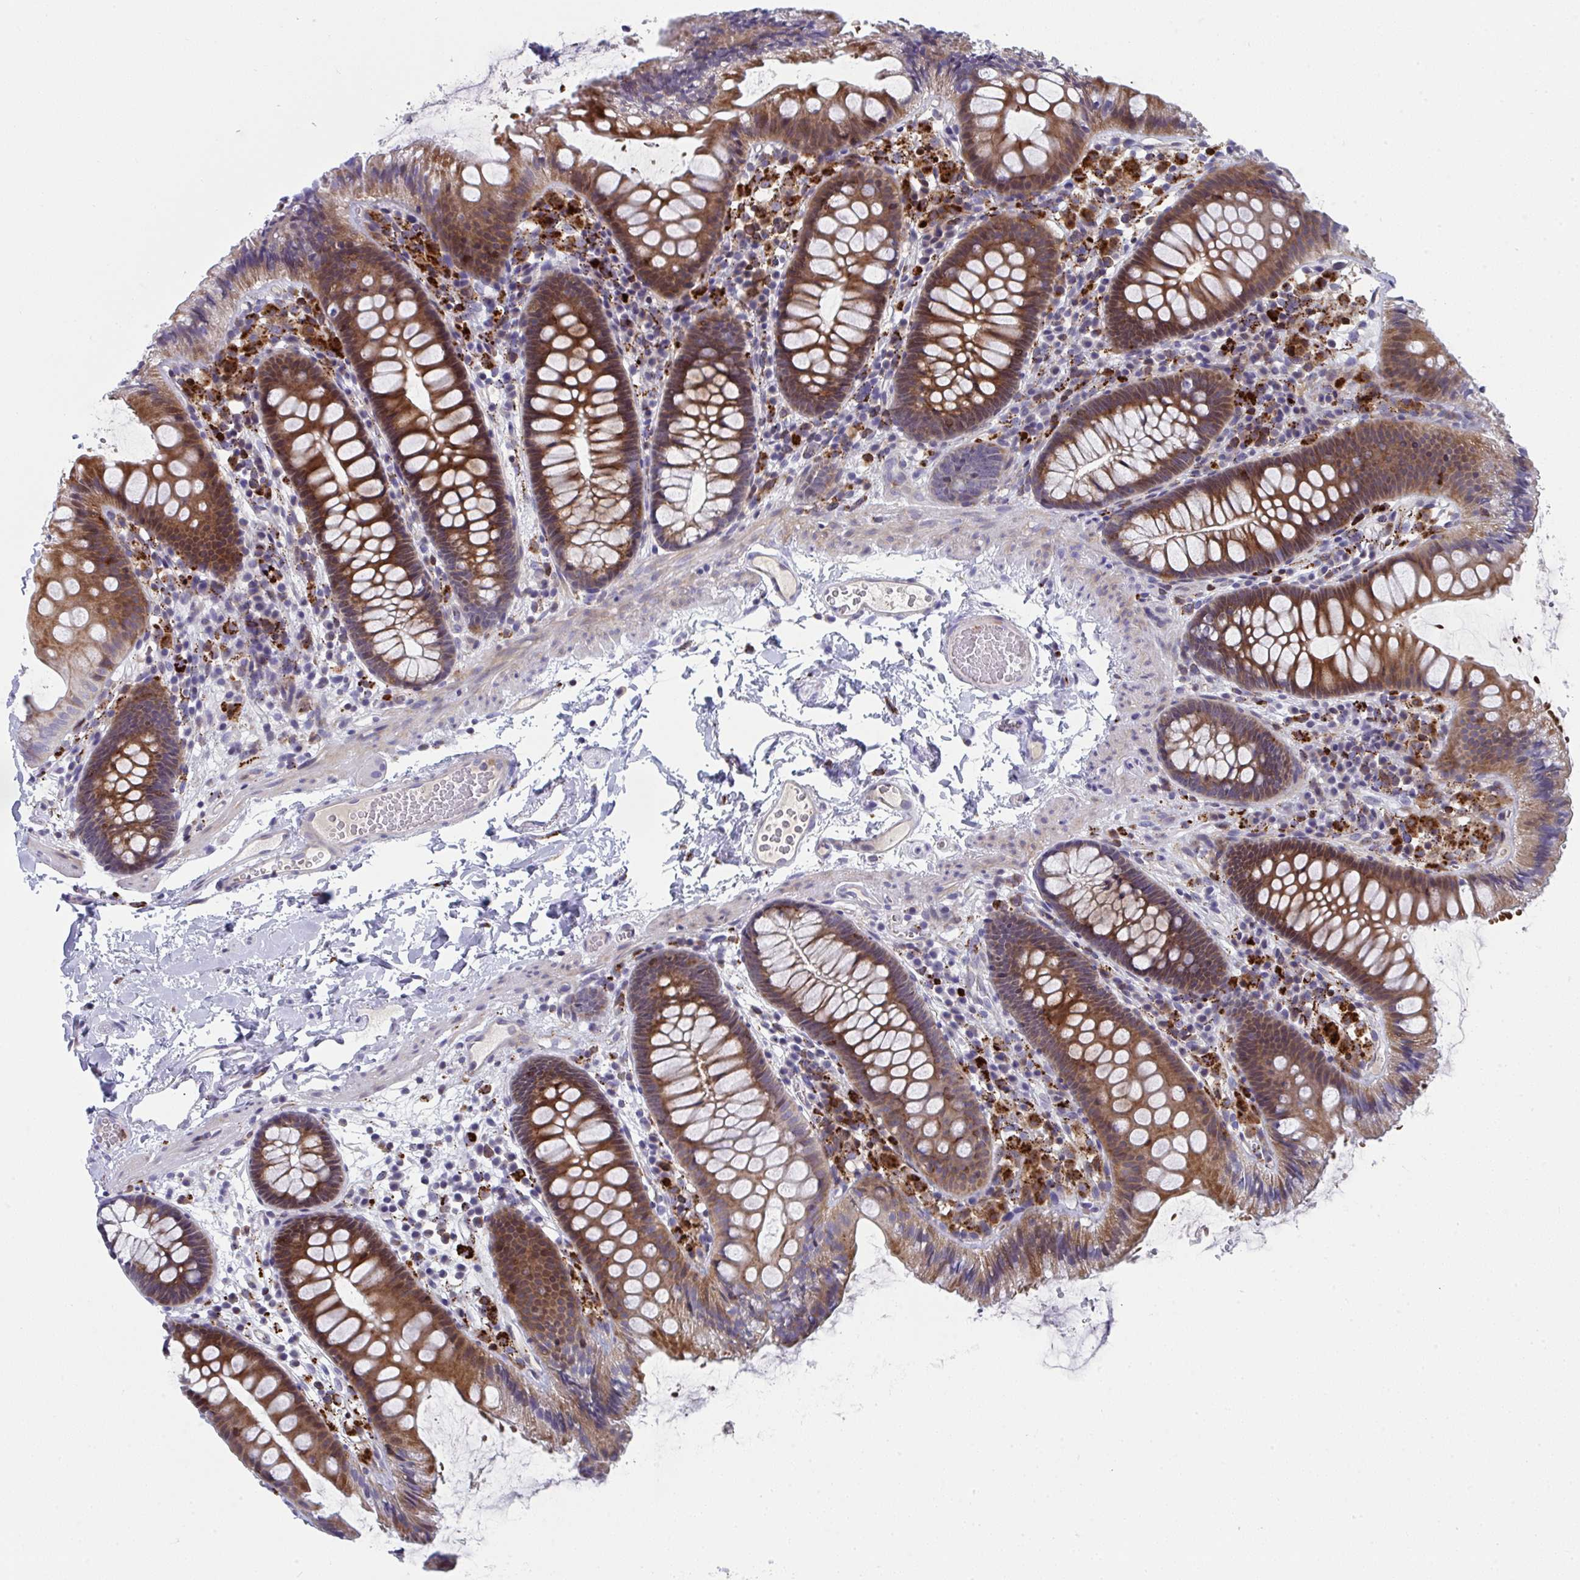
{"staining": {"intensity": "negative", "quantity": "none", "location": "none"}, "tissue": "colon", "cell_type": "Endothelial cells", "image_type": "normal", "snomed": [{"axis": "morphology", "description": "Normal tissue, NOS"}, {"axis": "topography", "description": "Colon"}], "caption": "The immunohistochemistry (IHC) micrograph has no significant expression in endothelial cells of colon. (Immunohistochemistry, brightfield microscopy, high magnification).", "gene": "AOC2", "patient": {"sex": "male", "age": 84}}